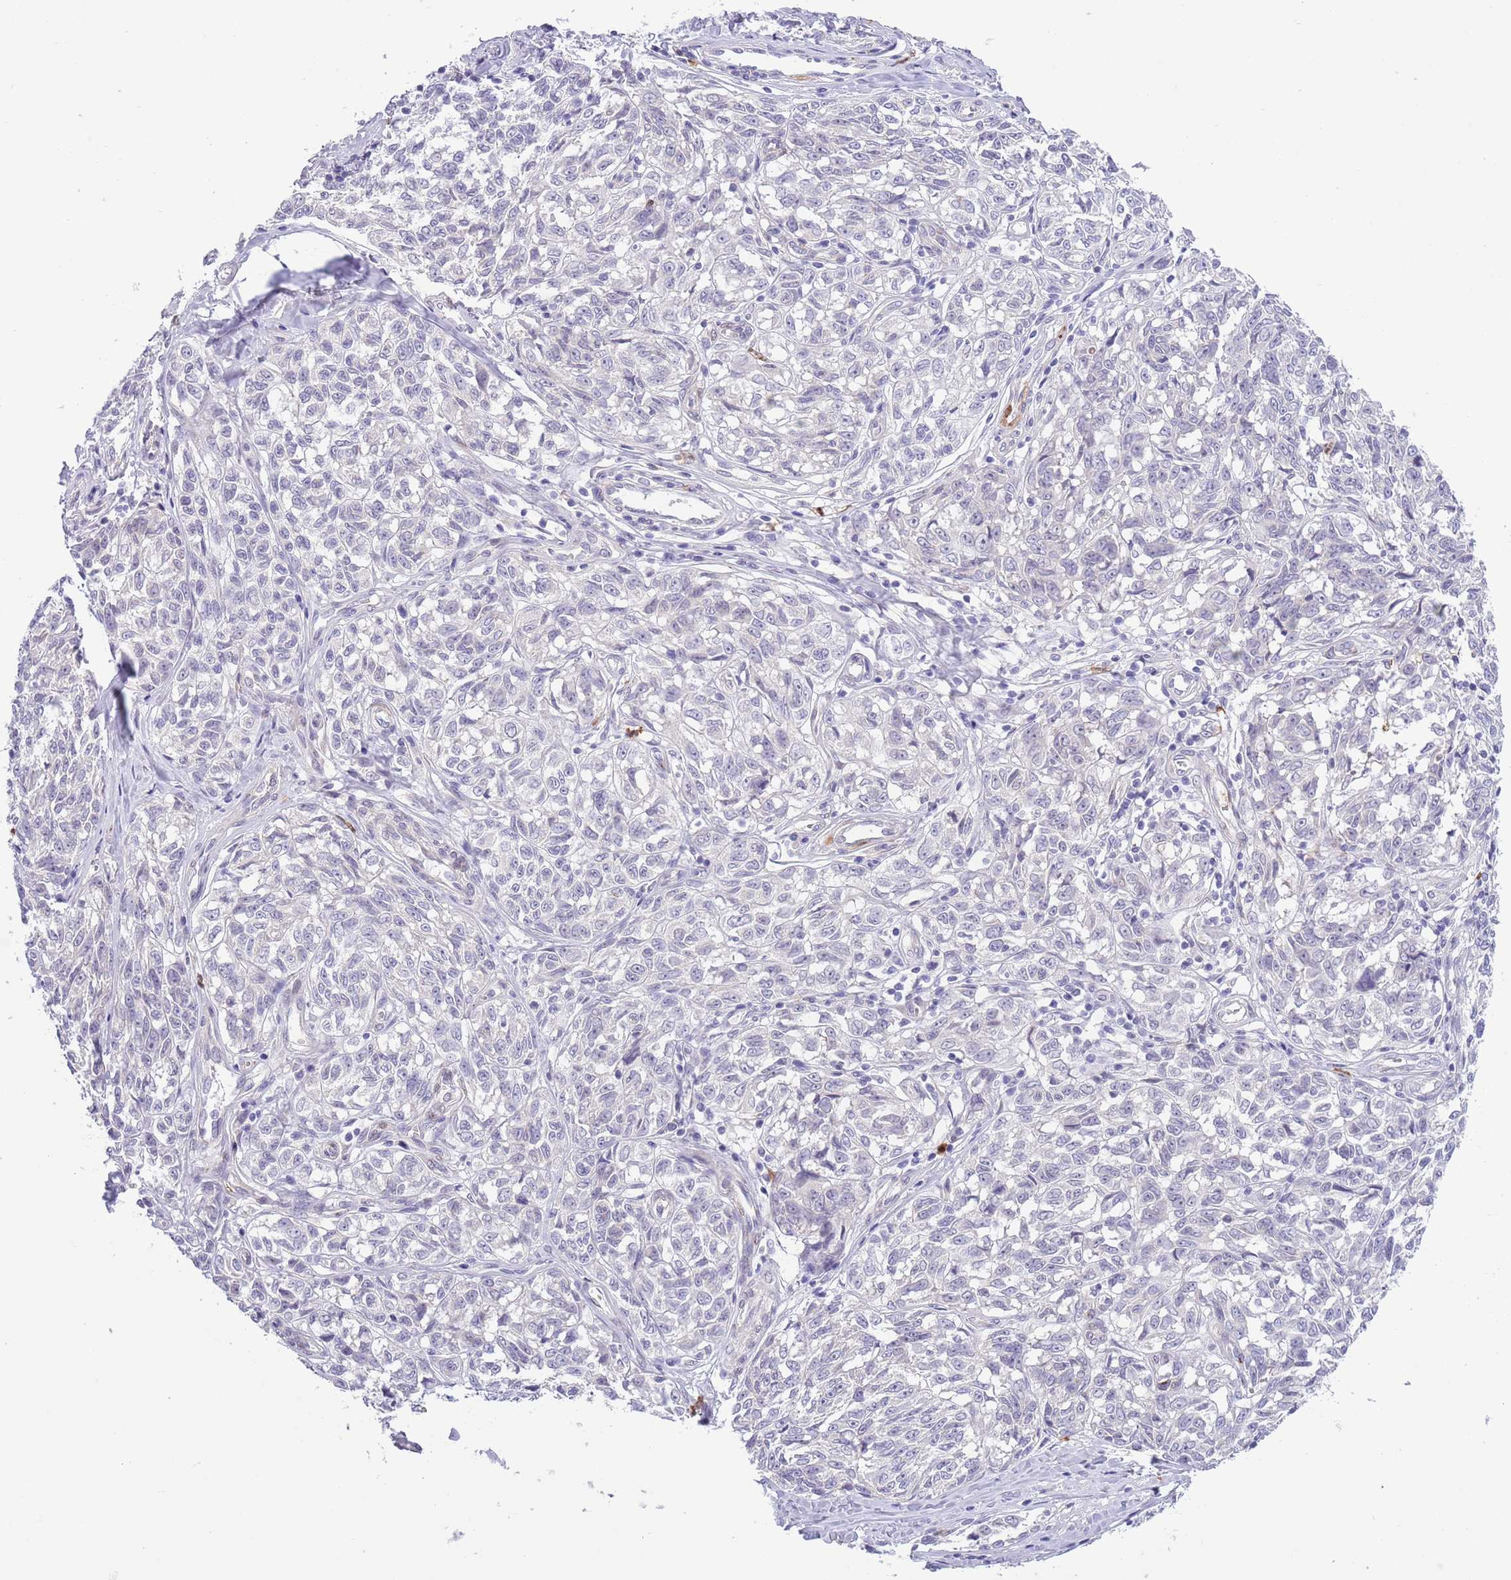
{"staining": {"intensity": "negative", "quantity": "none", "location": "none"}, "tissue": "melanoma", "cell_type": "Tumor cells", "image_type": "cancer", "snomed": [{"axis": "morphology", "description": "Normal tissue, NOS"}, {"axis": "morphology", "description": "Malignant melanoma, NOS"}, {"axis": "topography", "description": "Skin"}], "caption": "Human malignant melanoma stained for a protein using immunohistochemistry displays no expression in tumor cells.", "gene": "ZFP2", "patient": {"sex": "female", "age": 64}}